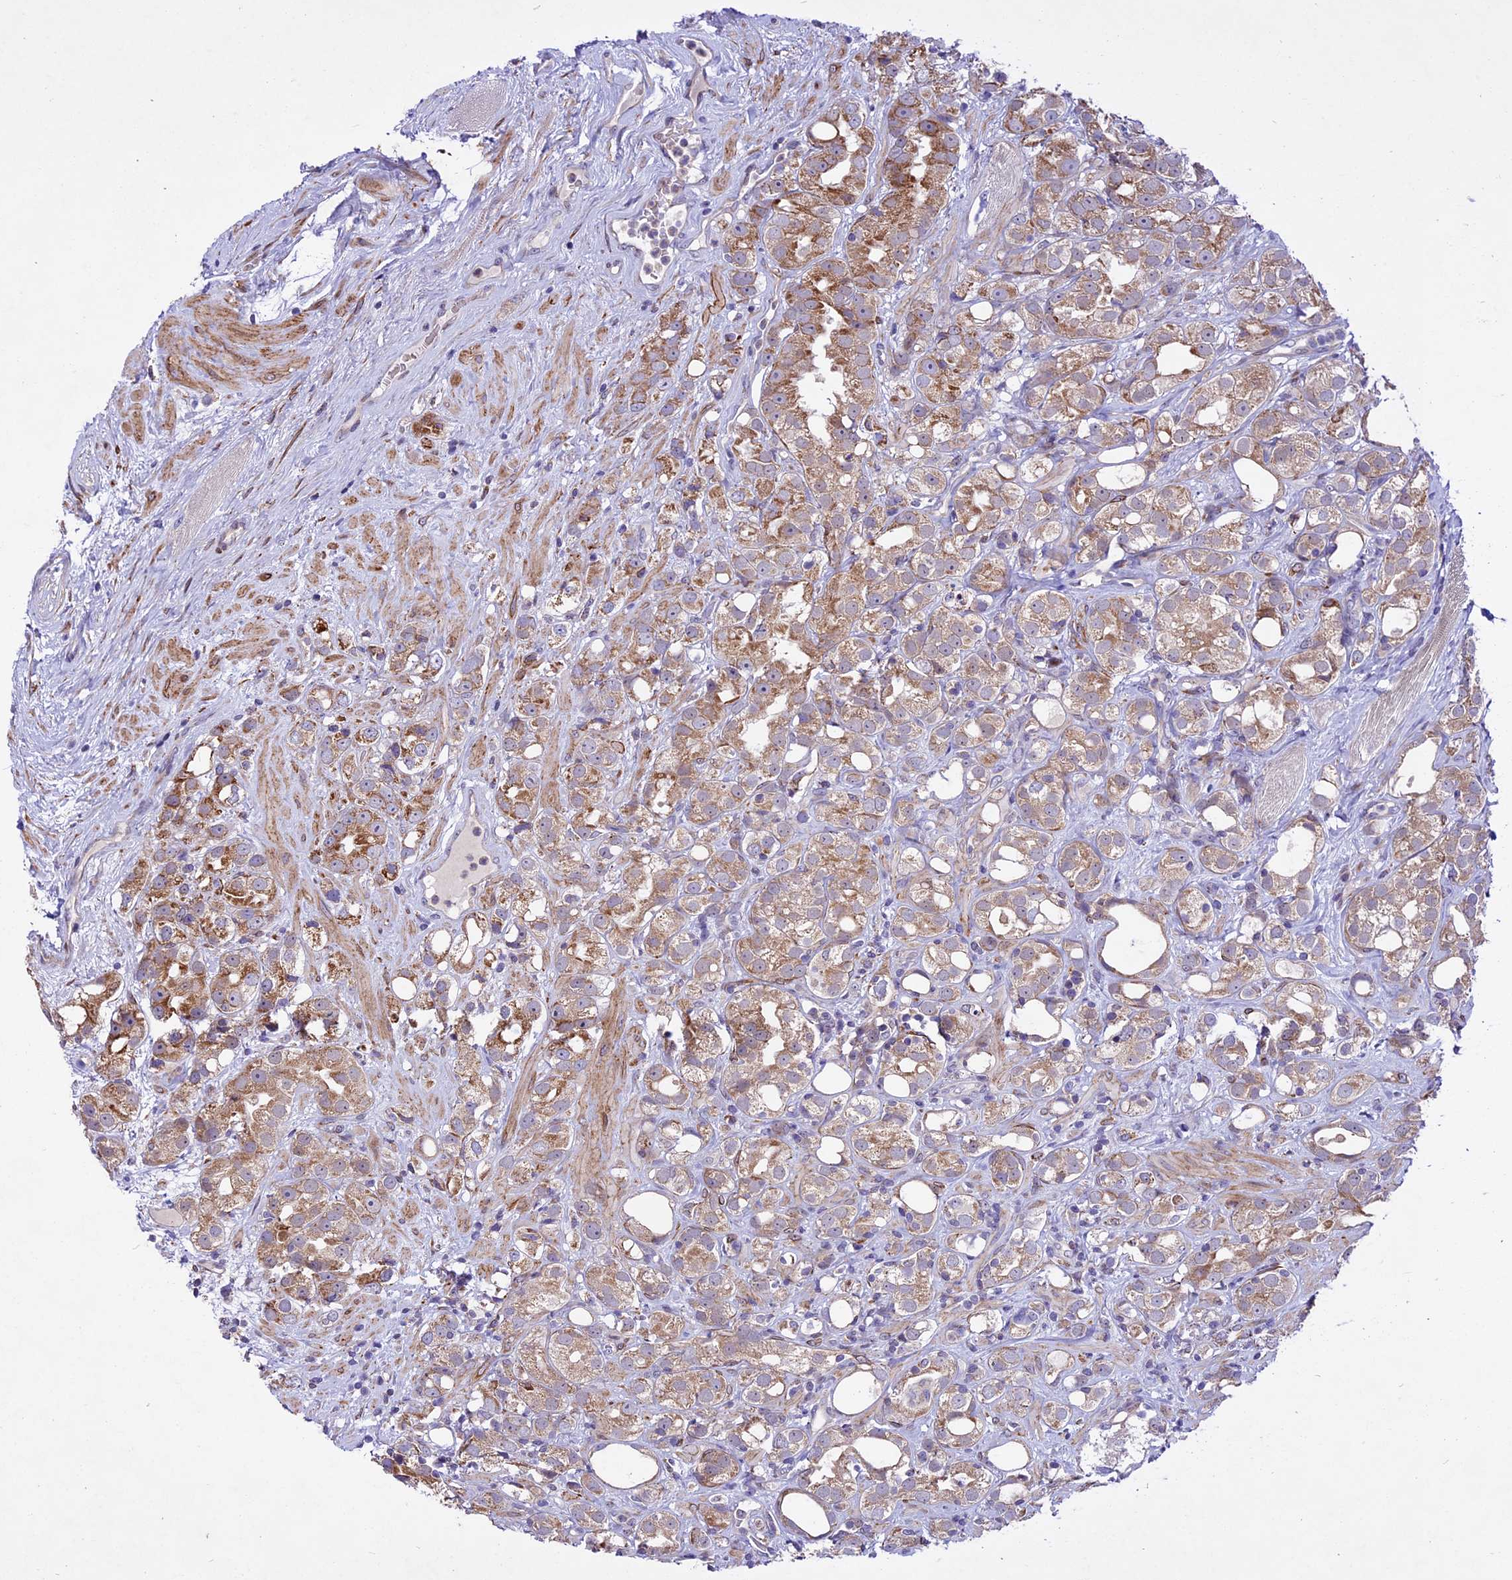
{"staining": {"intensity": "moderate", "quantity": ">75%", "location": "cytoplasmic/membranous"}, "tissue": "prostate cancer", "cell_type": "Tumor cells", "image_type": "cancer", "snomed": [{"axis": "morphology", "description": "Adenocarcinoma, NOS"}, {"axis": "topography", "description": "Prostate"}], "caption": "High-power microscopy captured an IHC micrograph of prostate cancer, revealing moderate cytoplasmic/membranous expression in approximately >75% of tumor cells. The staining was performed using DAB to visualize the protein expression in brown, while the nuclei were stained in blue with hematoxylin (Magnification: 20x).", "gene": "MIEF2", "patient": {"sex": "male", "age": 79}}